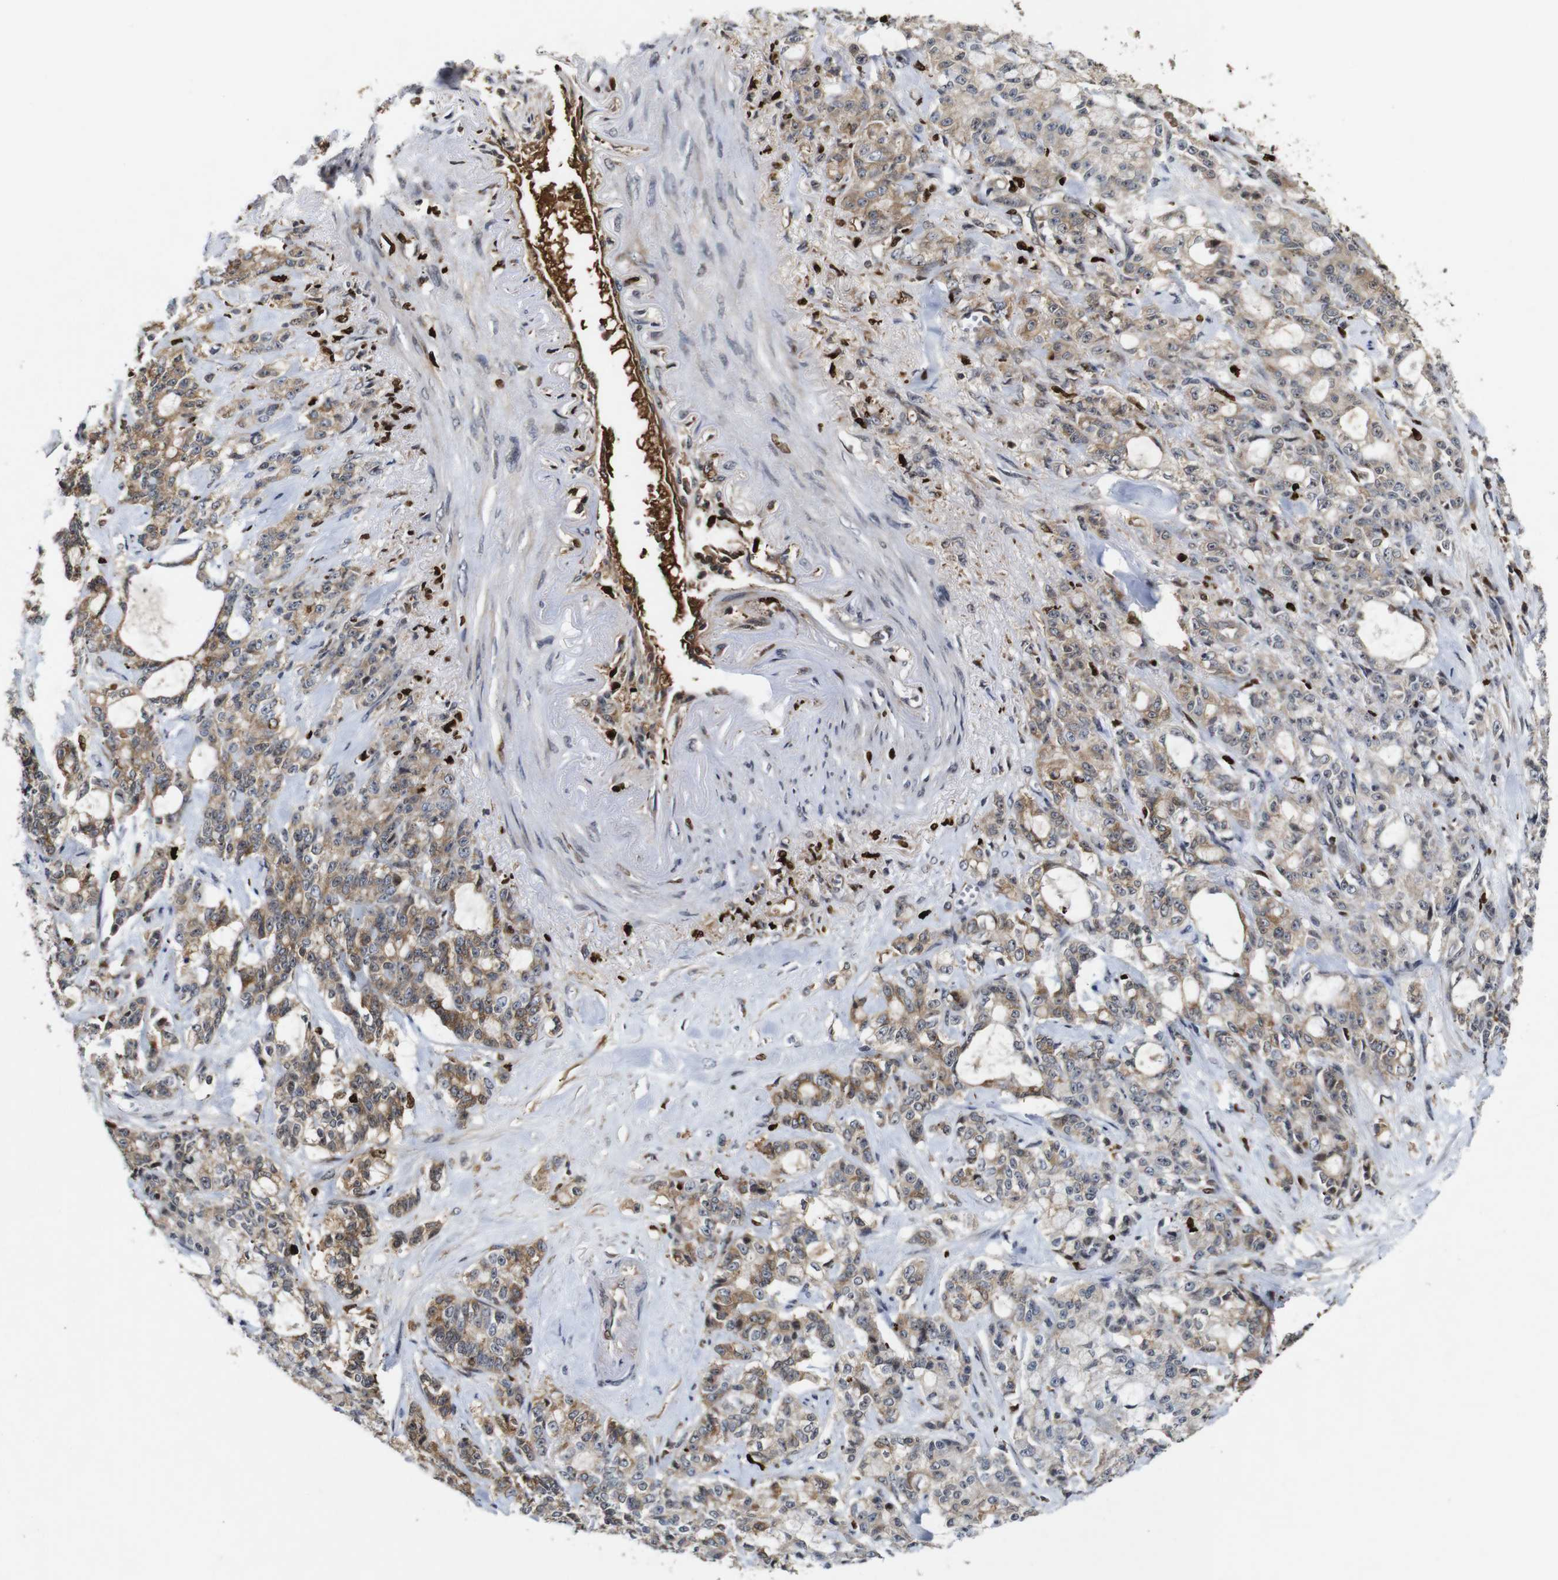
{"staining": {"intensity": "moderate", "quantity": ">75%", "location": "cytoplasmic/membranous"}, "tissue": "pancreatic cancer", "cell_type": "Tumor cells", "image_type": "cancer", "snomed": [{"axis": "morphology", "description": "Adenocarcinoma, NOS"}, {"axis": "topography", "description": "Pancreas"}], "caption": "An image of human pancreatic cancer (adenocarcinoma) stained for a protein exhibits moderate cytoplasmic/membranous brown staining in tumor cells. (DAB IHC with brightfield microscopy, high magnification).", "gene": "MYC", "patient": {"sex": "female", "age": 73}}